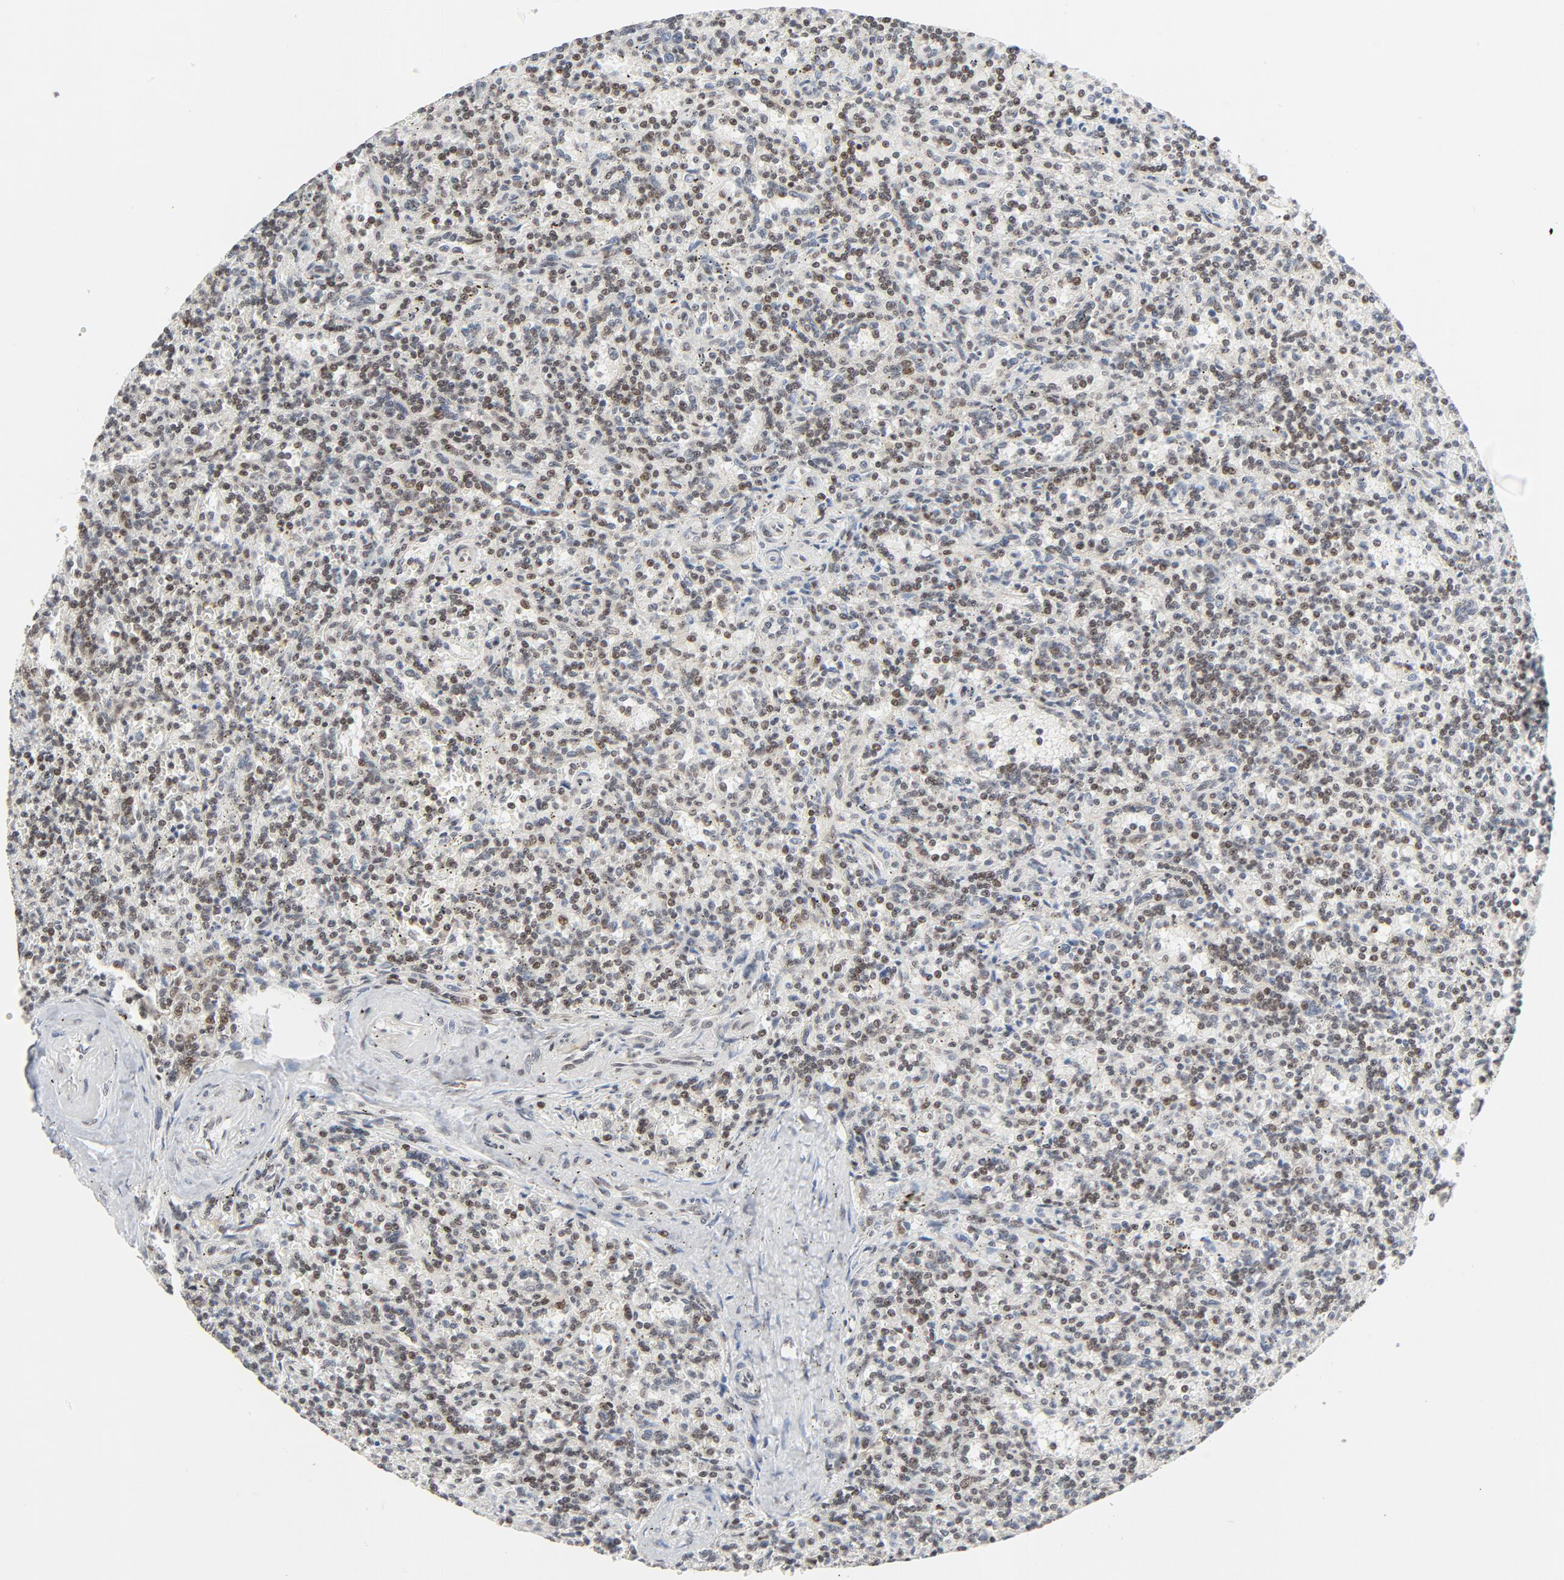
{"staining": {"intensity": "weak", "quantity": "25%-75%", "location": "nuclear"}, "tissue": "lymphoma", "cell_type": "Tumor cells", "image_type": "cancer", "snomed": [{"axis": "morphology", "description": "Malignant lymphoma, non-Hodgkin's type, Low grade"}, {"axis": "topography", "description": "Spleen"}], "caption": "The immunohistochemical stain highlights weak nuclear staining in tumor cells of lymphoma tissue. (Stains: DAB in brown, nuclei in blue, Microscopy: brightfield microscopy at high magnification).", "gene": "ERCC1", "patient": {"sex": "male", "age": 73}}